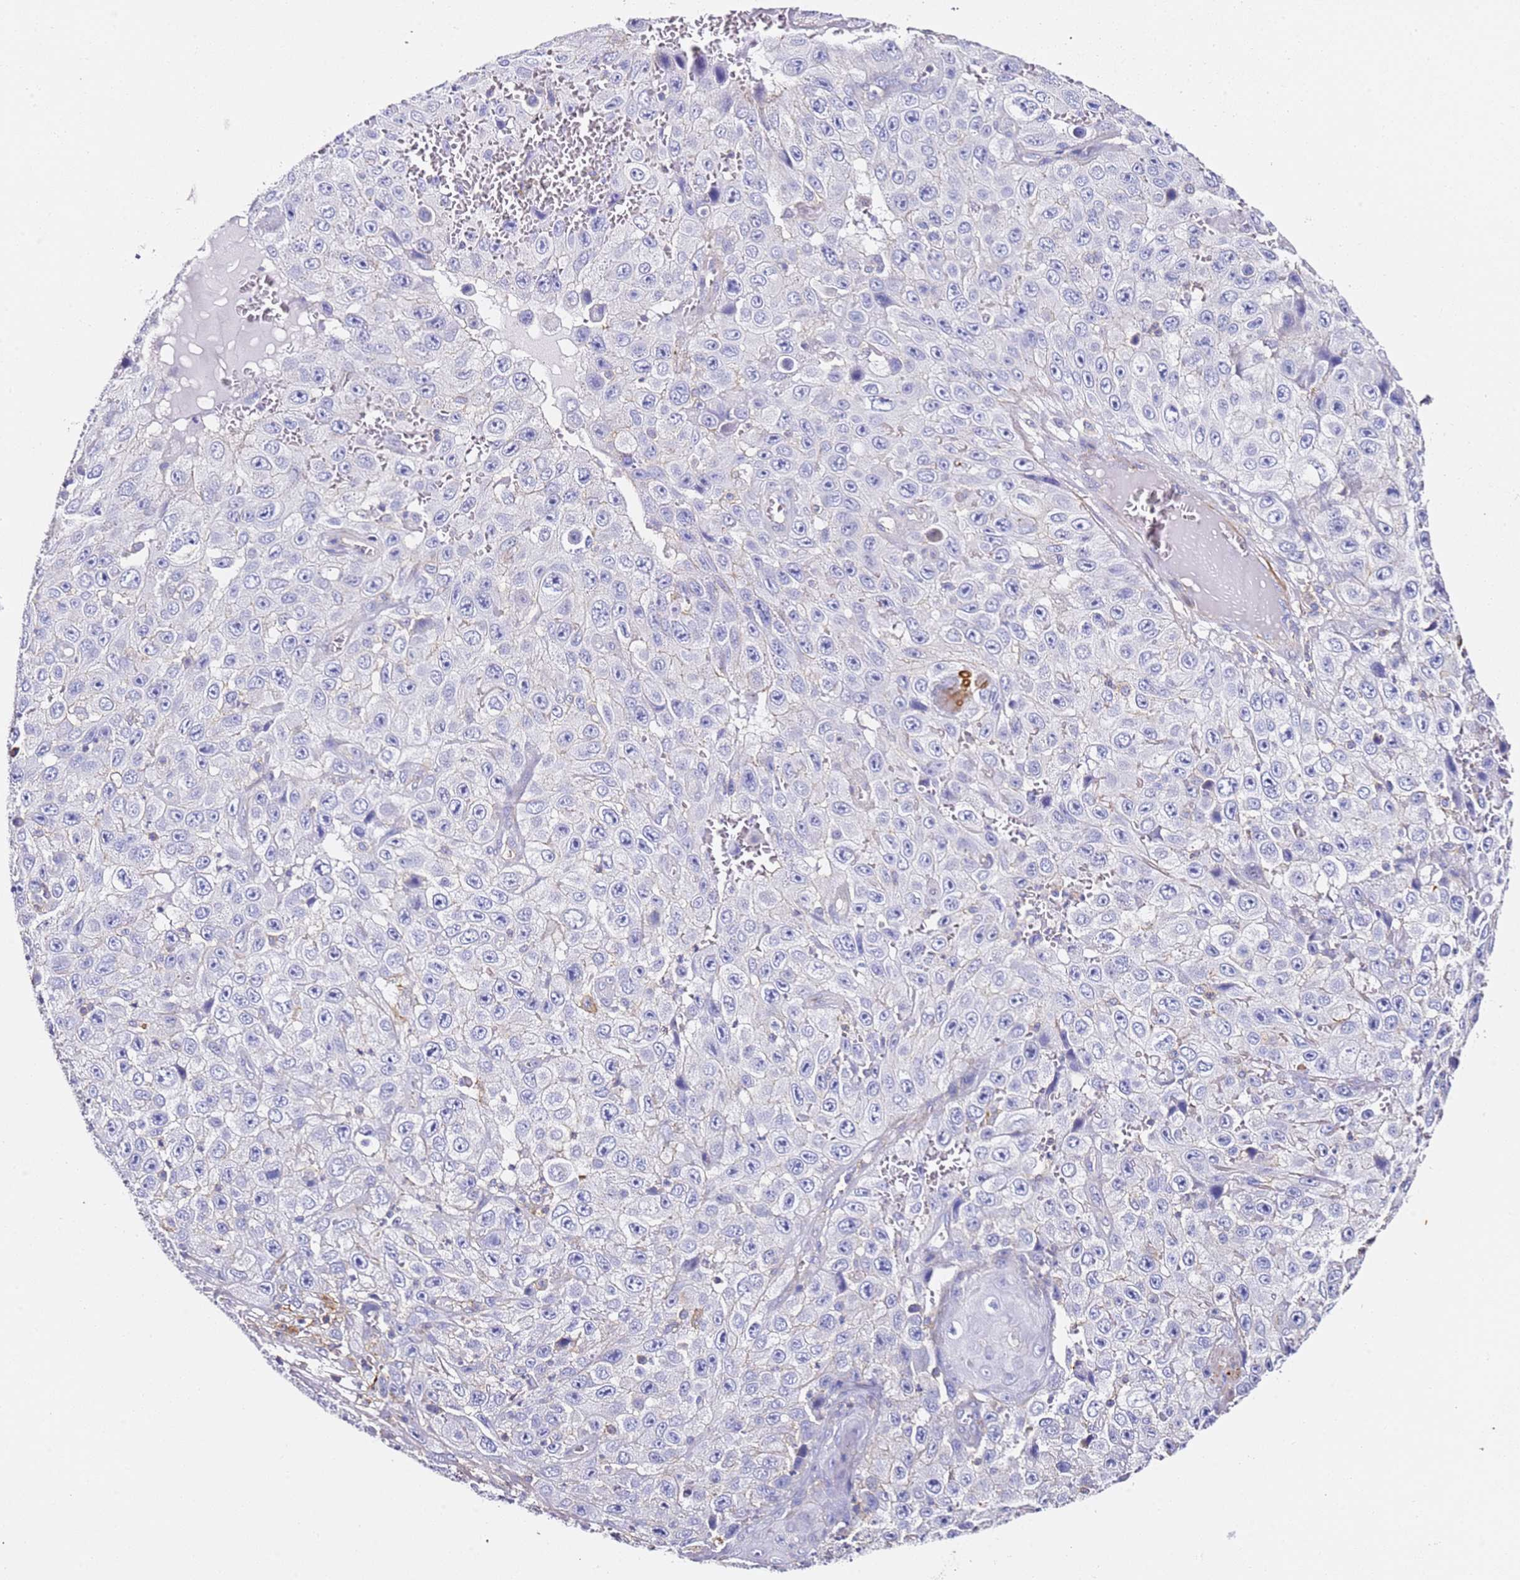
{"staining": {"intensity": "negative", "quantity": "none", "location": "none"}, "tissue": "skin cancer", "cell_type": "Tumor cells", "image_type": "cancer", "snomed": [{"axis": "morphology", "description": "Squamous cell carcinoma, NOS"}, {"axis": "topography", "description": "Skin"}], "caption": "Protein analysis of squamous cell carcinoma (skin) demonstrates no significant positivity in tumor cells. Brightfield microscopy of immunohistochemistry (IHC) stained with DAB (brown) and hematoxylin (blue), captured at high magnification.", "gene": "ZNF671", "patient": {"sex": "male", "age": 82}}